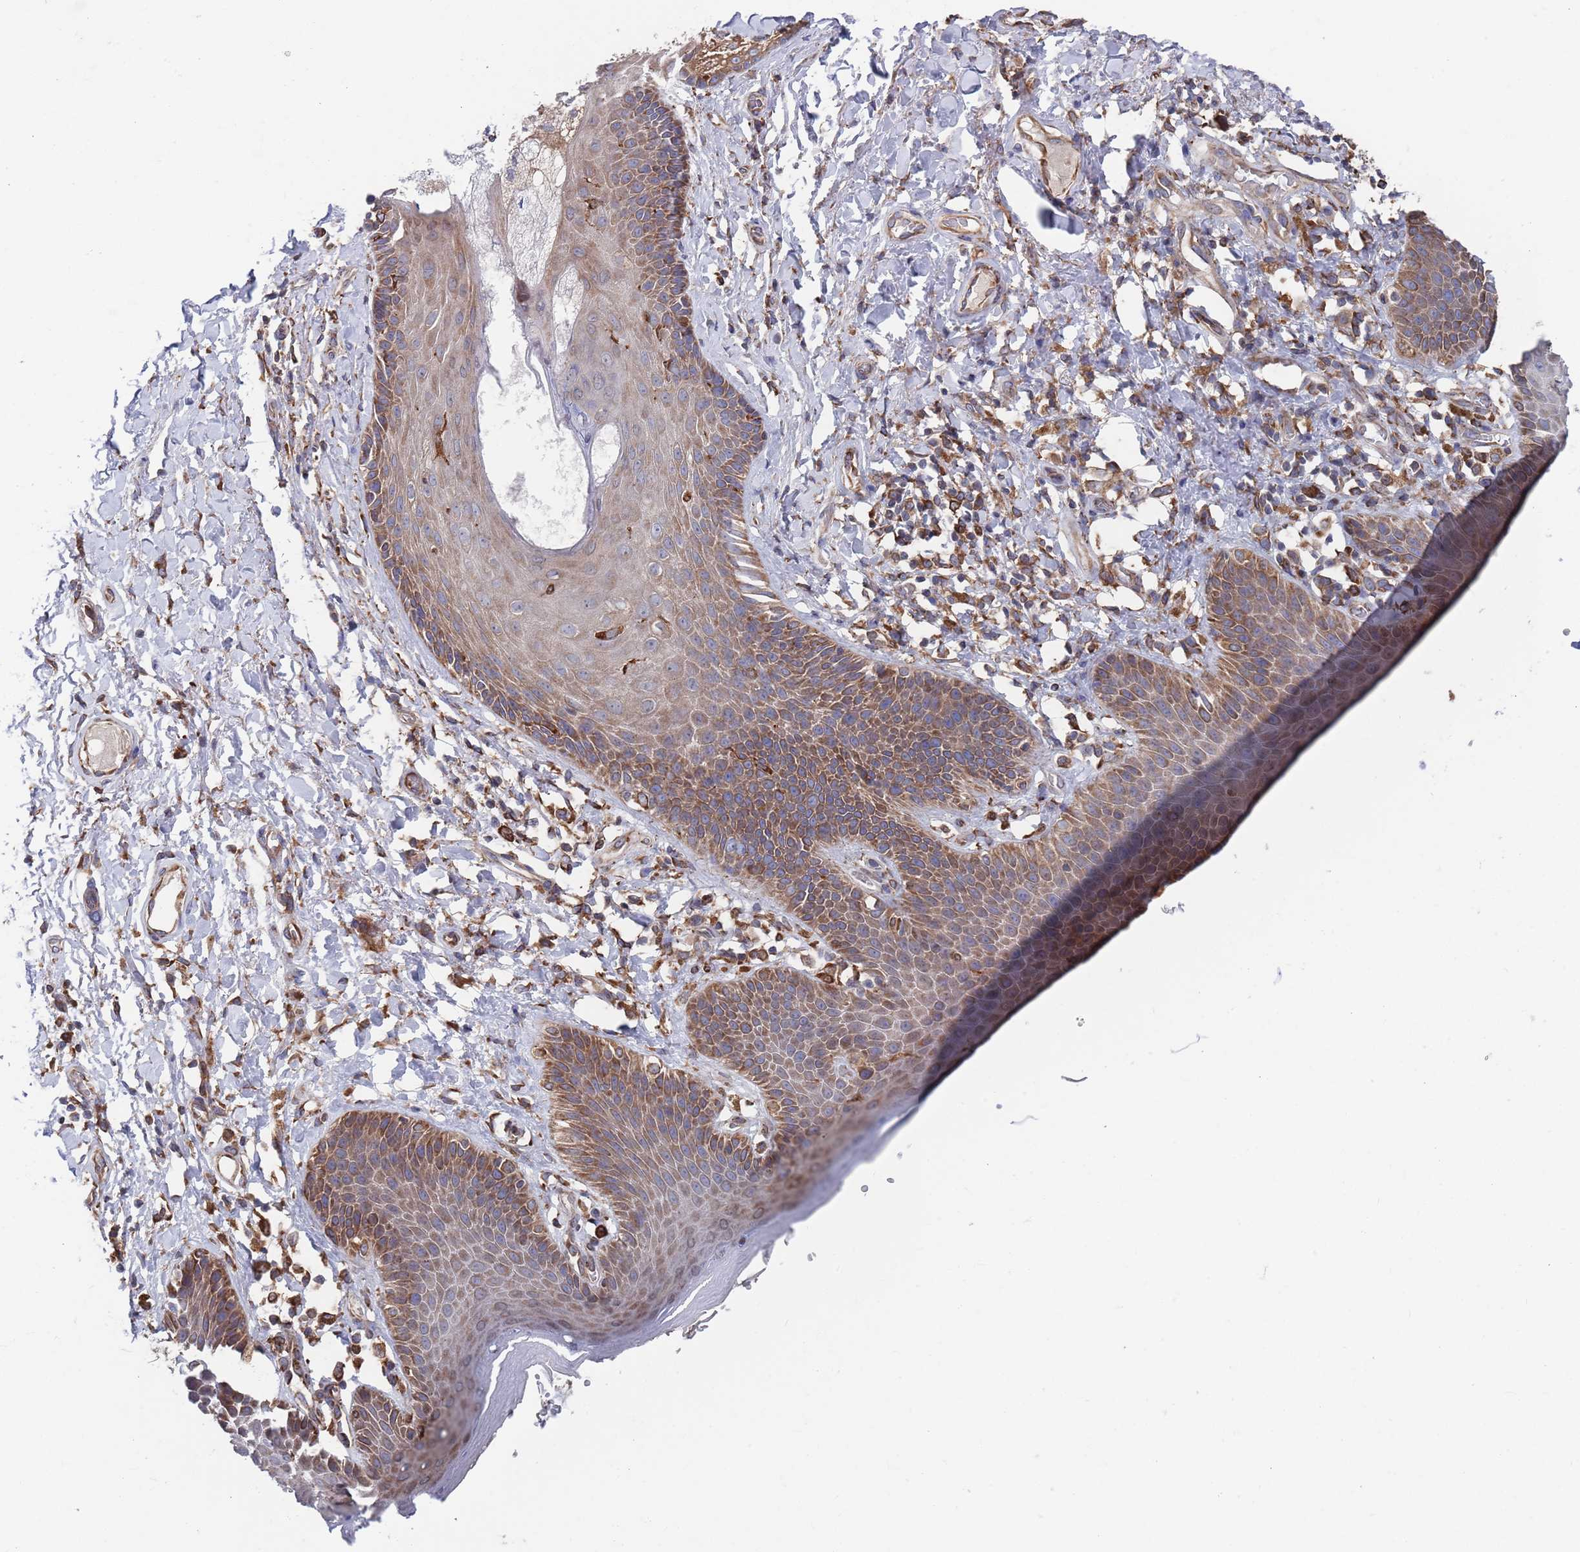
{"staining": {"intensity": "moderate", "quantity": "25%-75%", "location": "cytoplasmic/membranous"}, "tissue": "skin", "cell_type": "Epidermal cells", "image_type": "normal", "snomed": [{"axis": "morphology", "description": "Normal tissue, NOS"}, {"axis": "topography", "description": "Anal"}], "caption": "Immunohistochemistry of unremarkable human skin demonstrates medium levels of moderate cytoplasmic/membranous expression in about 25%-75% of epidermal cells.", "gene": "GID8", "patient": {"sex": "female", "age": 89}}